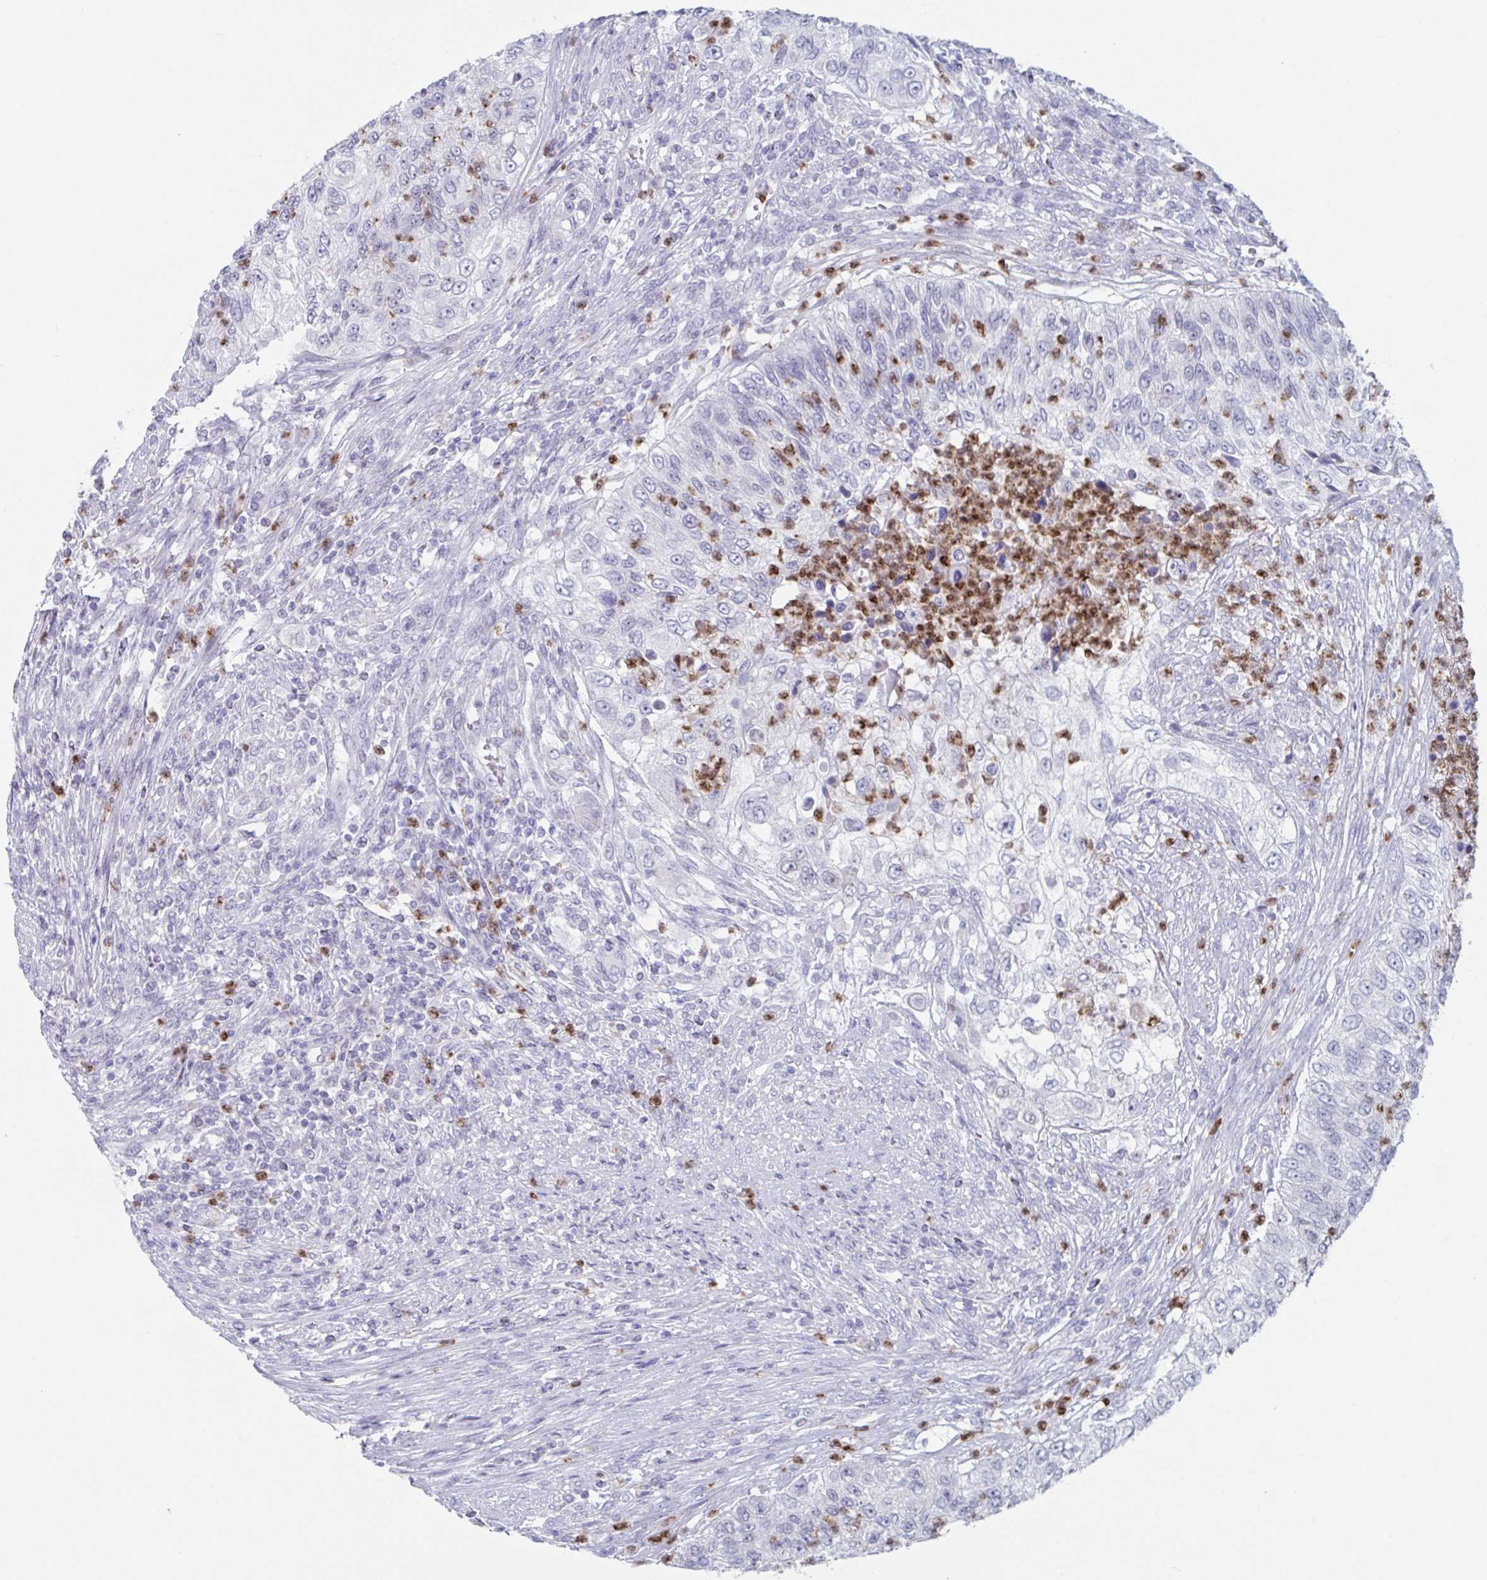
{"staining": {"intensity": "negative", "quantity": "none", "location": "none"}, "tissue": "urothelial cancer", "cell_type": "Tumor cells", "image_type": "cancer", "snomed": [{"axis": "morphology", "description": "Urothelial carcinoma, High grade"}, {"axis": "topography", "description": "Urinary bladder"}], "caption": "The histopathology image reveals no staining of tumor cells in high-grade urothelial carcinoma.", "gene": "CYP4F11", "patient": {"sex": "female", "age": 60}}